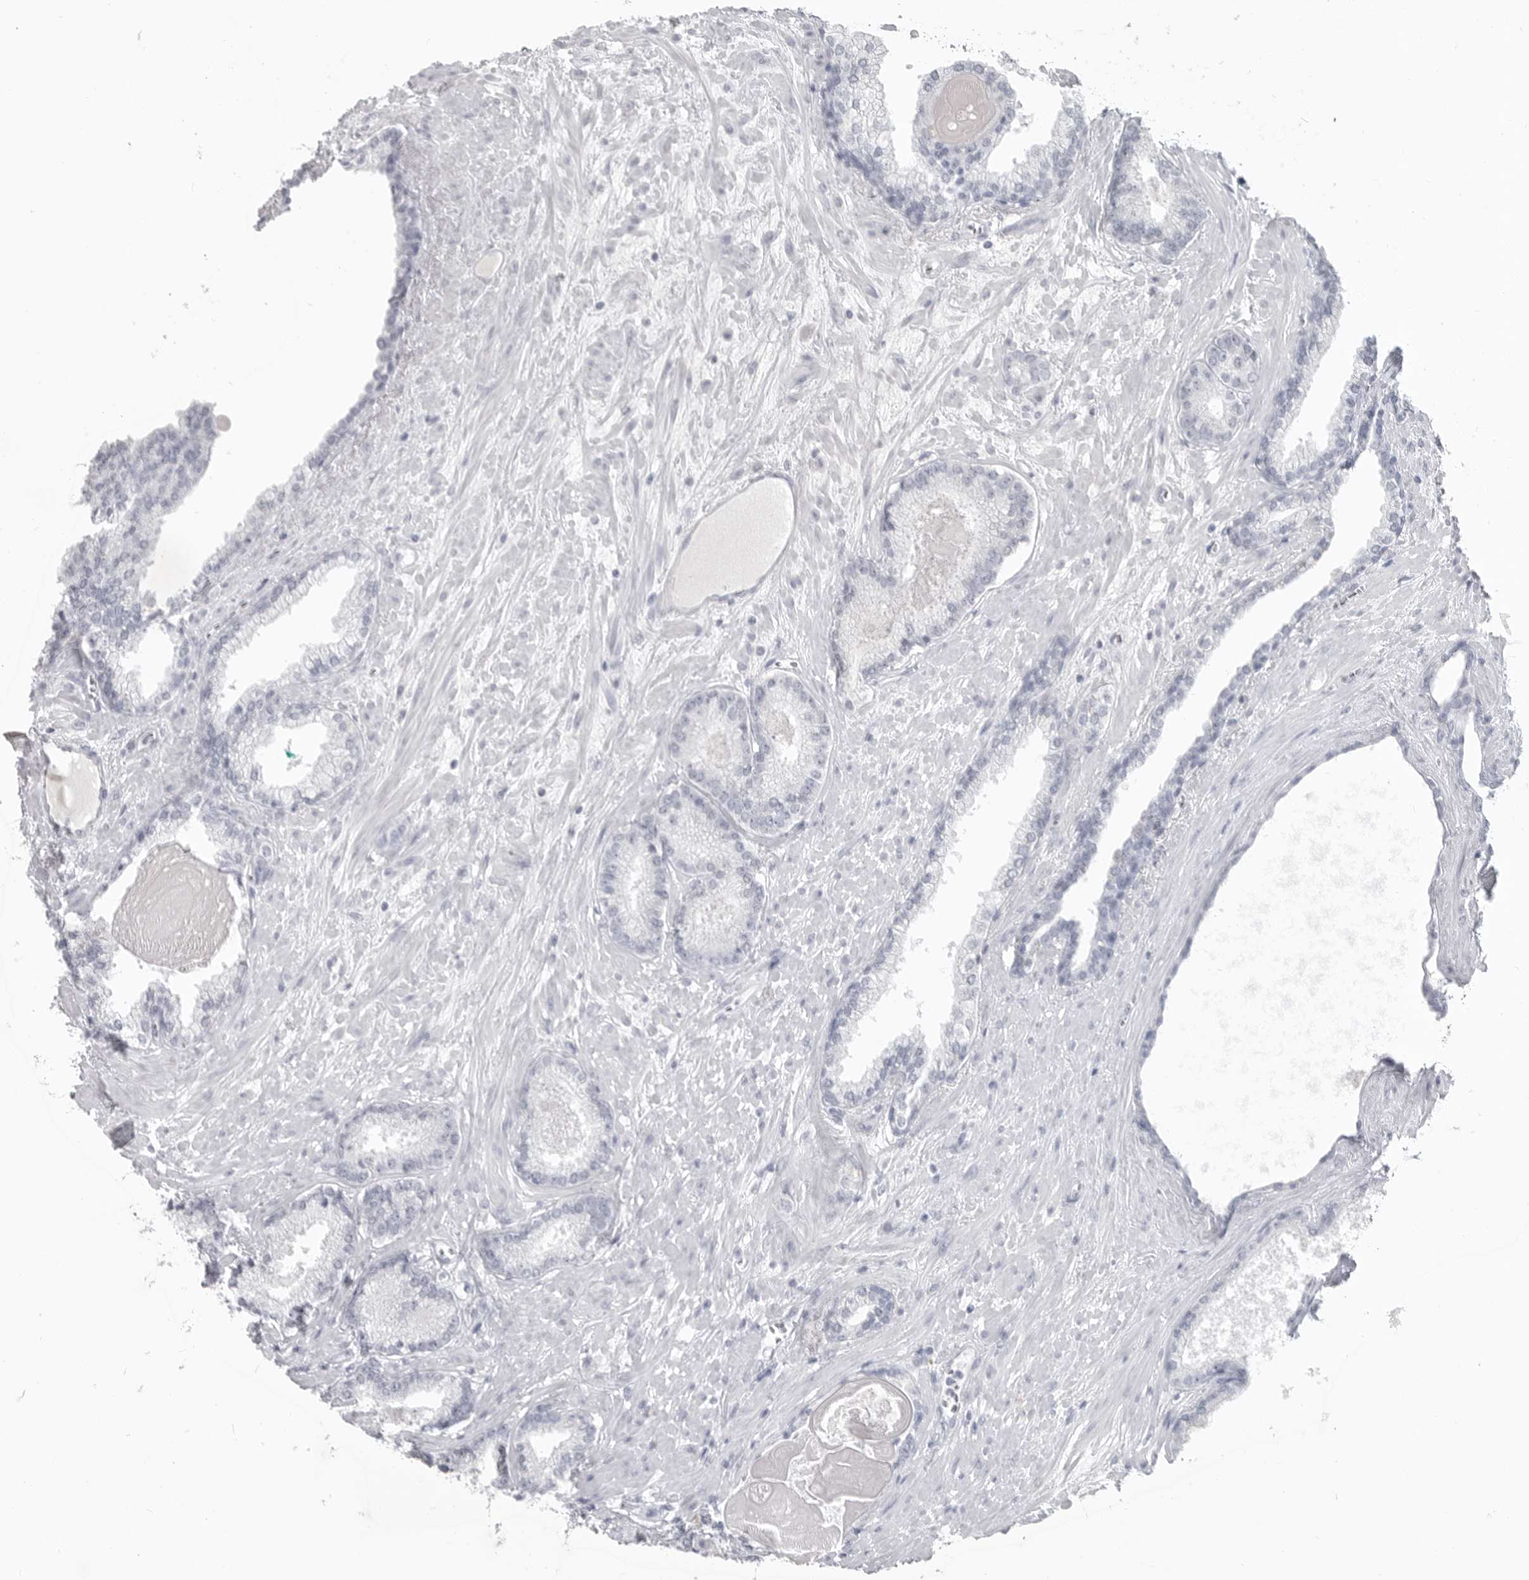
{"staining": {"intensity": "negative", "quantity": "none", "location": "none"}, "tissue": "prostate cancer", "cell_type": "Tumor cells", "image_type": "cancer", "snomed": [{"axis": "morphology", "description": "Adenocarcinoma, Low grade"}, {"axis": "topography", "description": "Prostate"}], "caption": "This is a image of IHC staining of prostate cancer, which shows no staining in tumor cells.", "gene": "LY6D", "patient": {"sex": "male", "age": 70}}